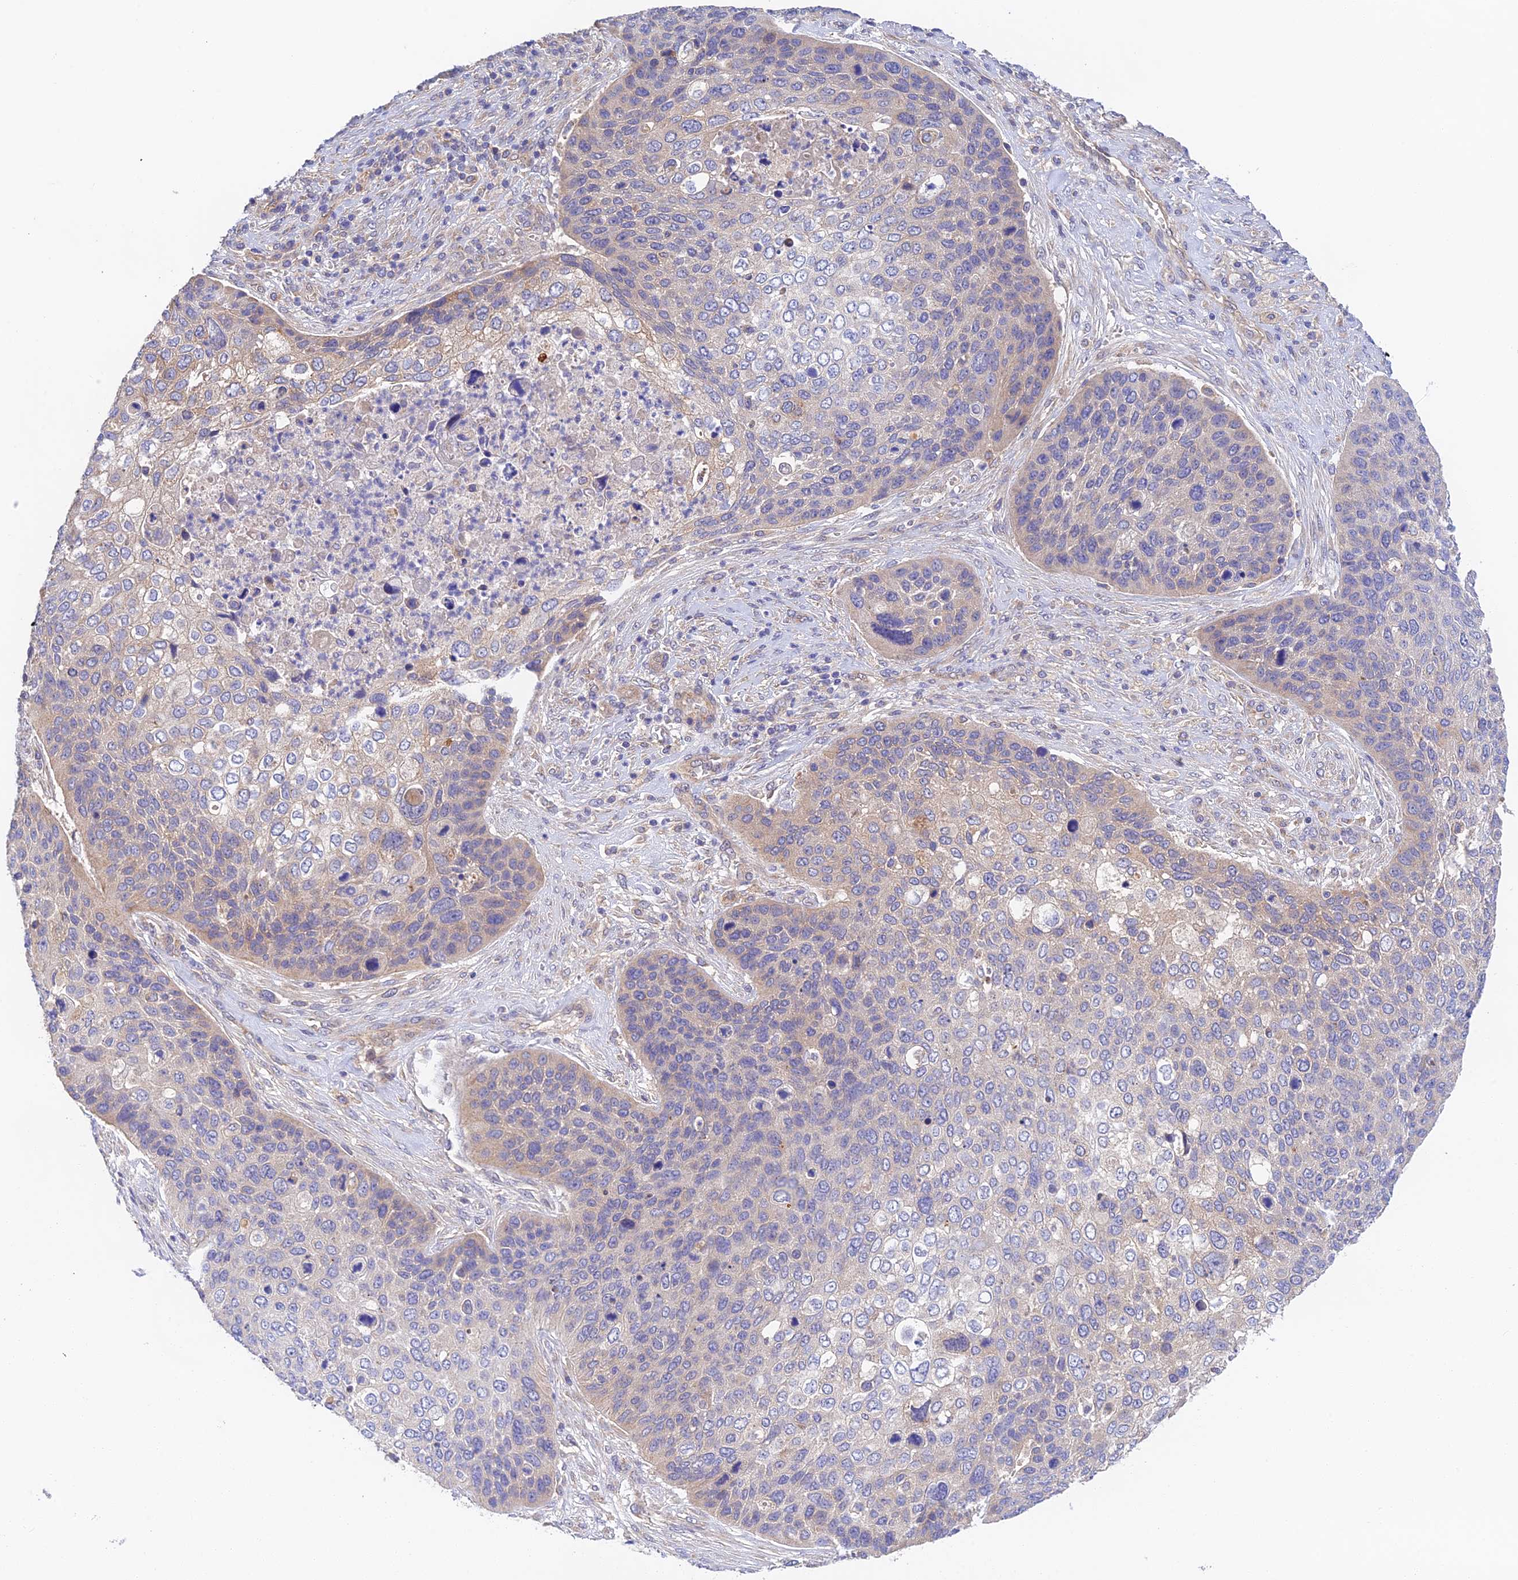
{"staining": {"intensity": "negative", "quantity": "none", "location": "none"}, "tissue": "skin cancer", "cell_type": "Tumor cells", "image_type": "cancer", "snomed": [{"axis": "morphology", "description": "Basal cell carcinoma"}, {"axis": "topography", "description": "Skin"}], "caption": "Immunohistochemical staining of skin cancer shows no significant staining in tumor cells. The staining is performed using DAB brown chromogen with nuclei counter-stained in using hematoxylin.", "gene": "RANBP6", "patient": {"sex": "female", "age": 74}}